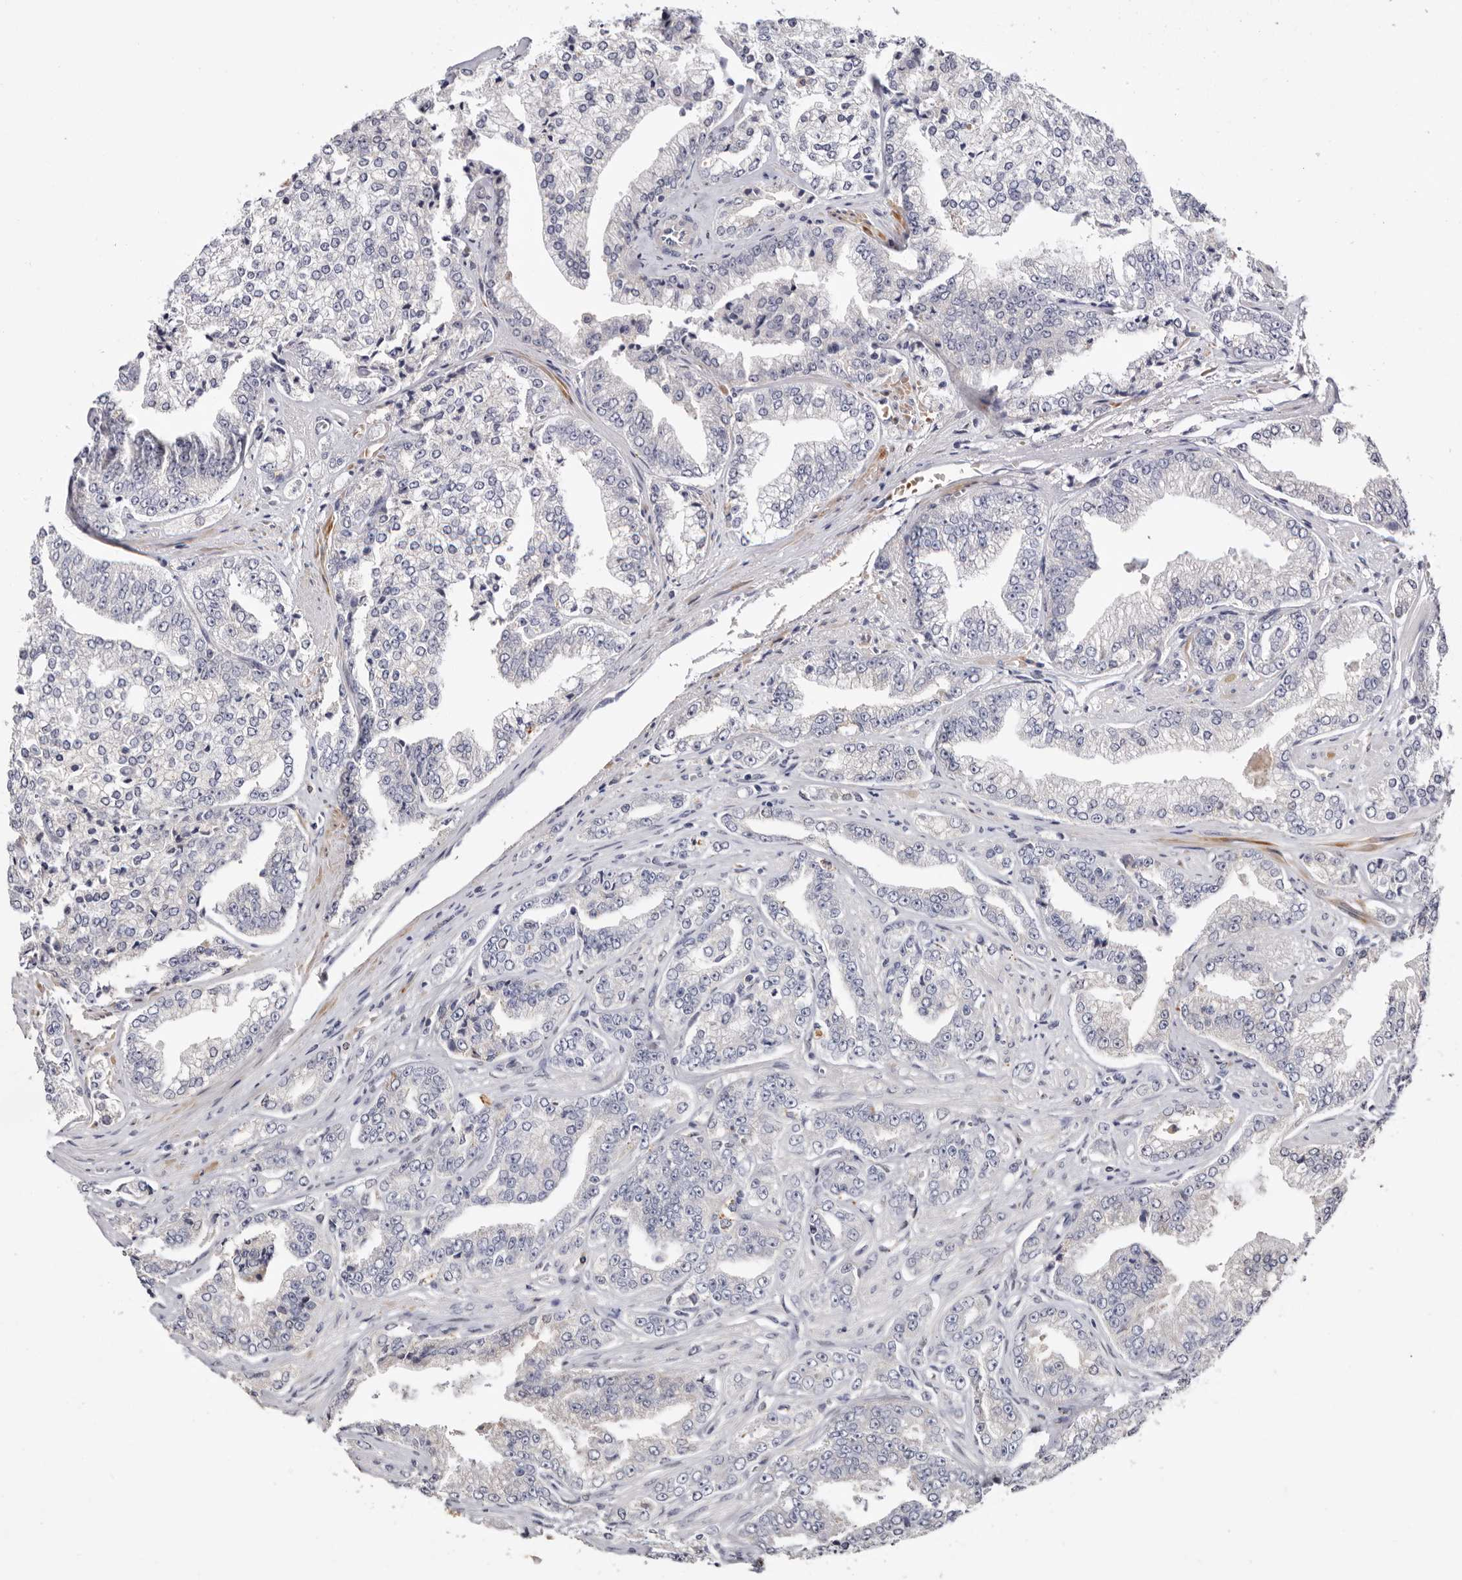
{"staining": {"intensity": "negative", "quantity": "none", "location": "none"}, "tissue": "prostate cancer", "cell_type": "Tumor cells", "image_type": "cancer", "snomed": [{"axis": "morphology", "description": "Adenocarcinoma, High grade"}, {"axis": "topography", "description": "Prostate"}], "caption": "An immunohistochemistry histopathology image of adenocarcinoma (high-grade) (prostate) is shown. There is no staining in tumor cells of adenocarcinoma (high-grade) (prostate).", "gene": "LMLN", "patient": {"sex": "male", "age": 71}}